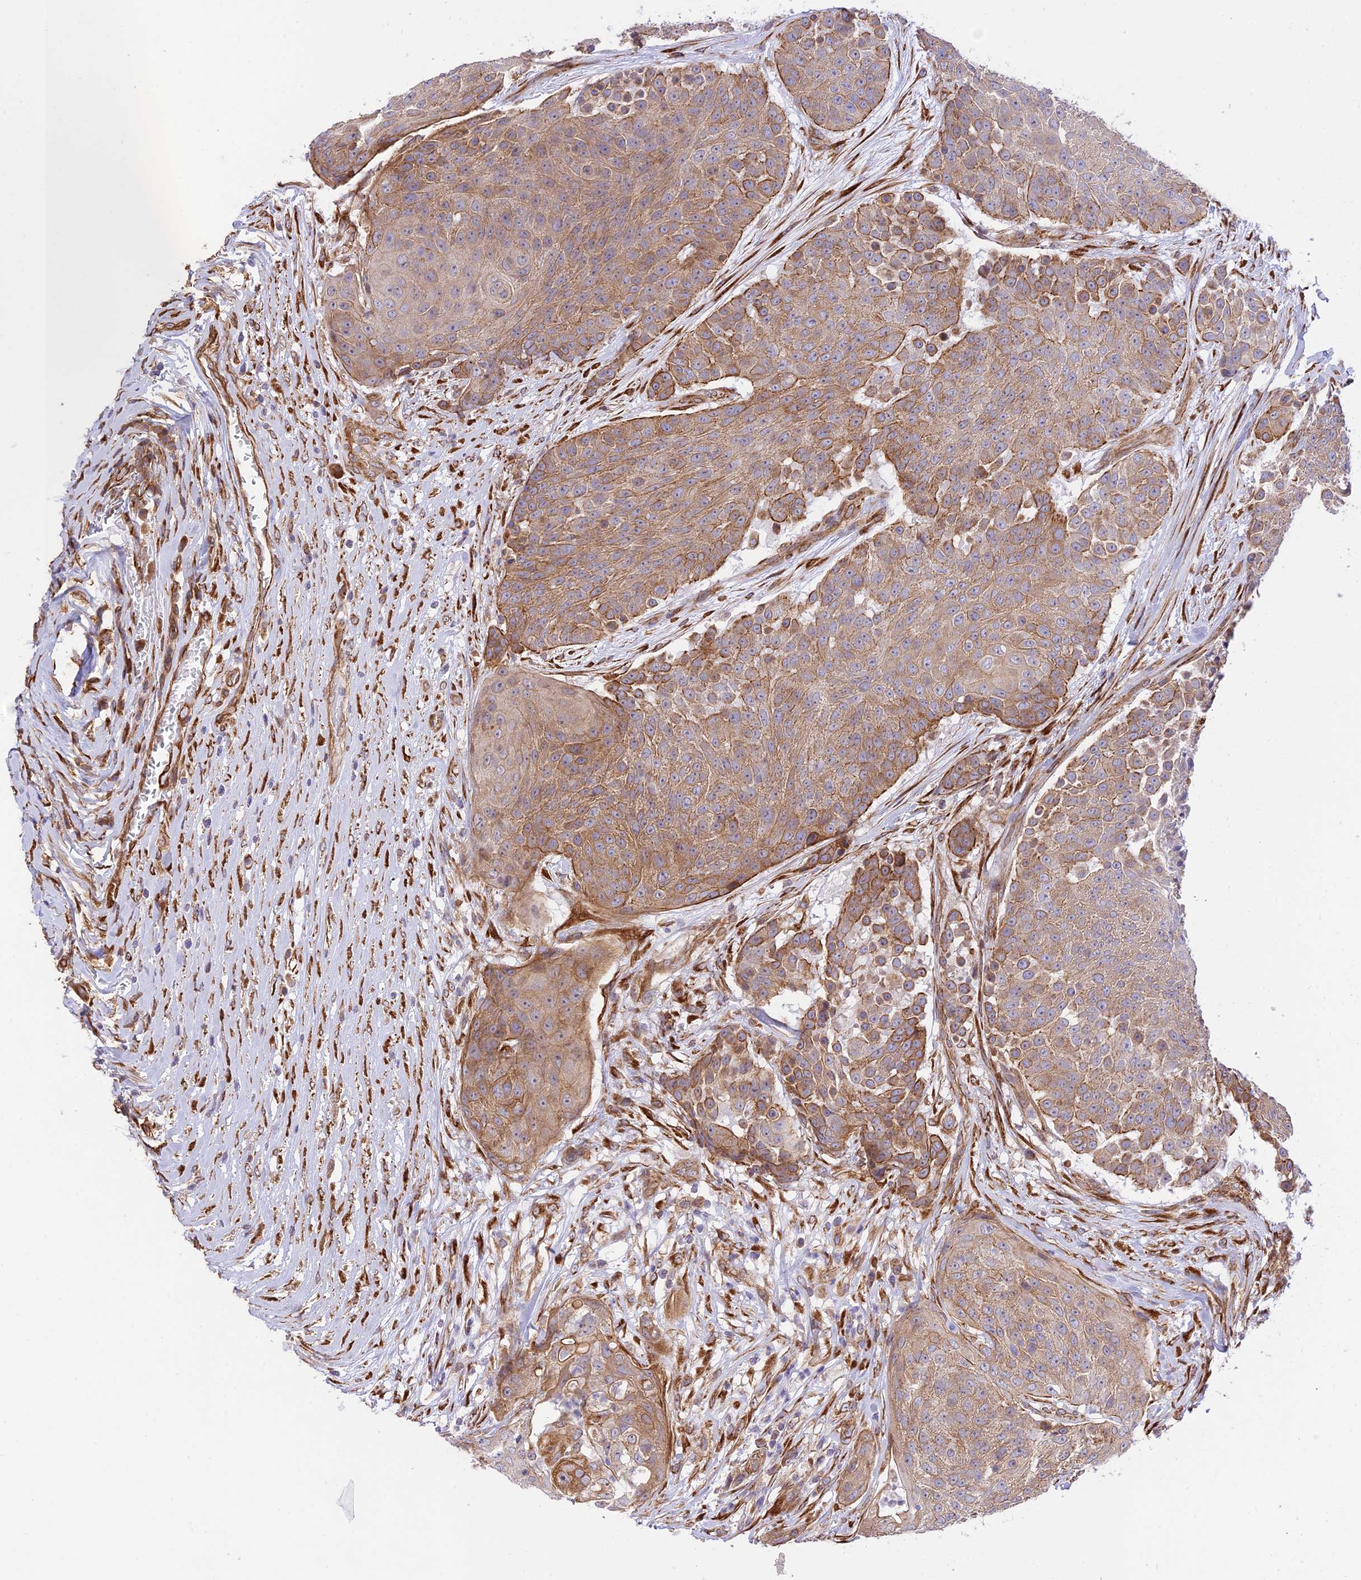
{"staining": {"intensity": "moderate", "quantity": "25%-75%", "location": "cytoplasmic/membranous"}, "tissue": "urothelial cancer", "cell_type": "Tumor cells", "image_type": "cancer", "snomed": [{"axis": "morphology", "description": "Urothelial carcinoma, High grade"}, {"axis": "topography", "description": "Urinary bladder"}], "caption": "Immunohistochemistry (DAB) staining of human urothelial cancer demonstrates moderate cytoplasmic/membranous protein expression in about 25%-75% of tumor cells.", "gene": "EXOC3L4", "patient": {"sex": "female", "age": 63}}